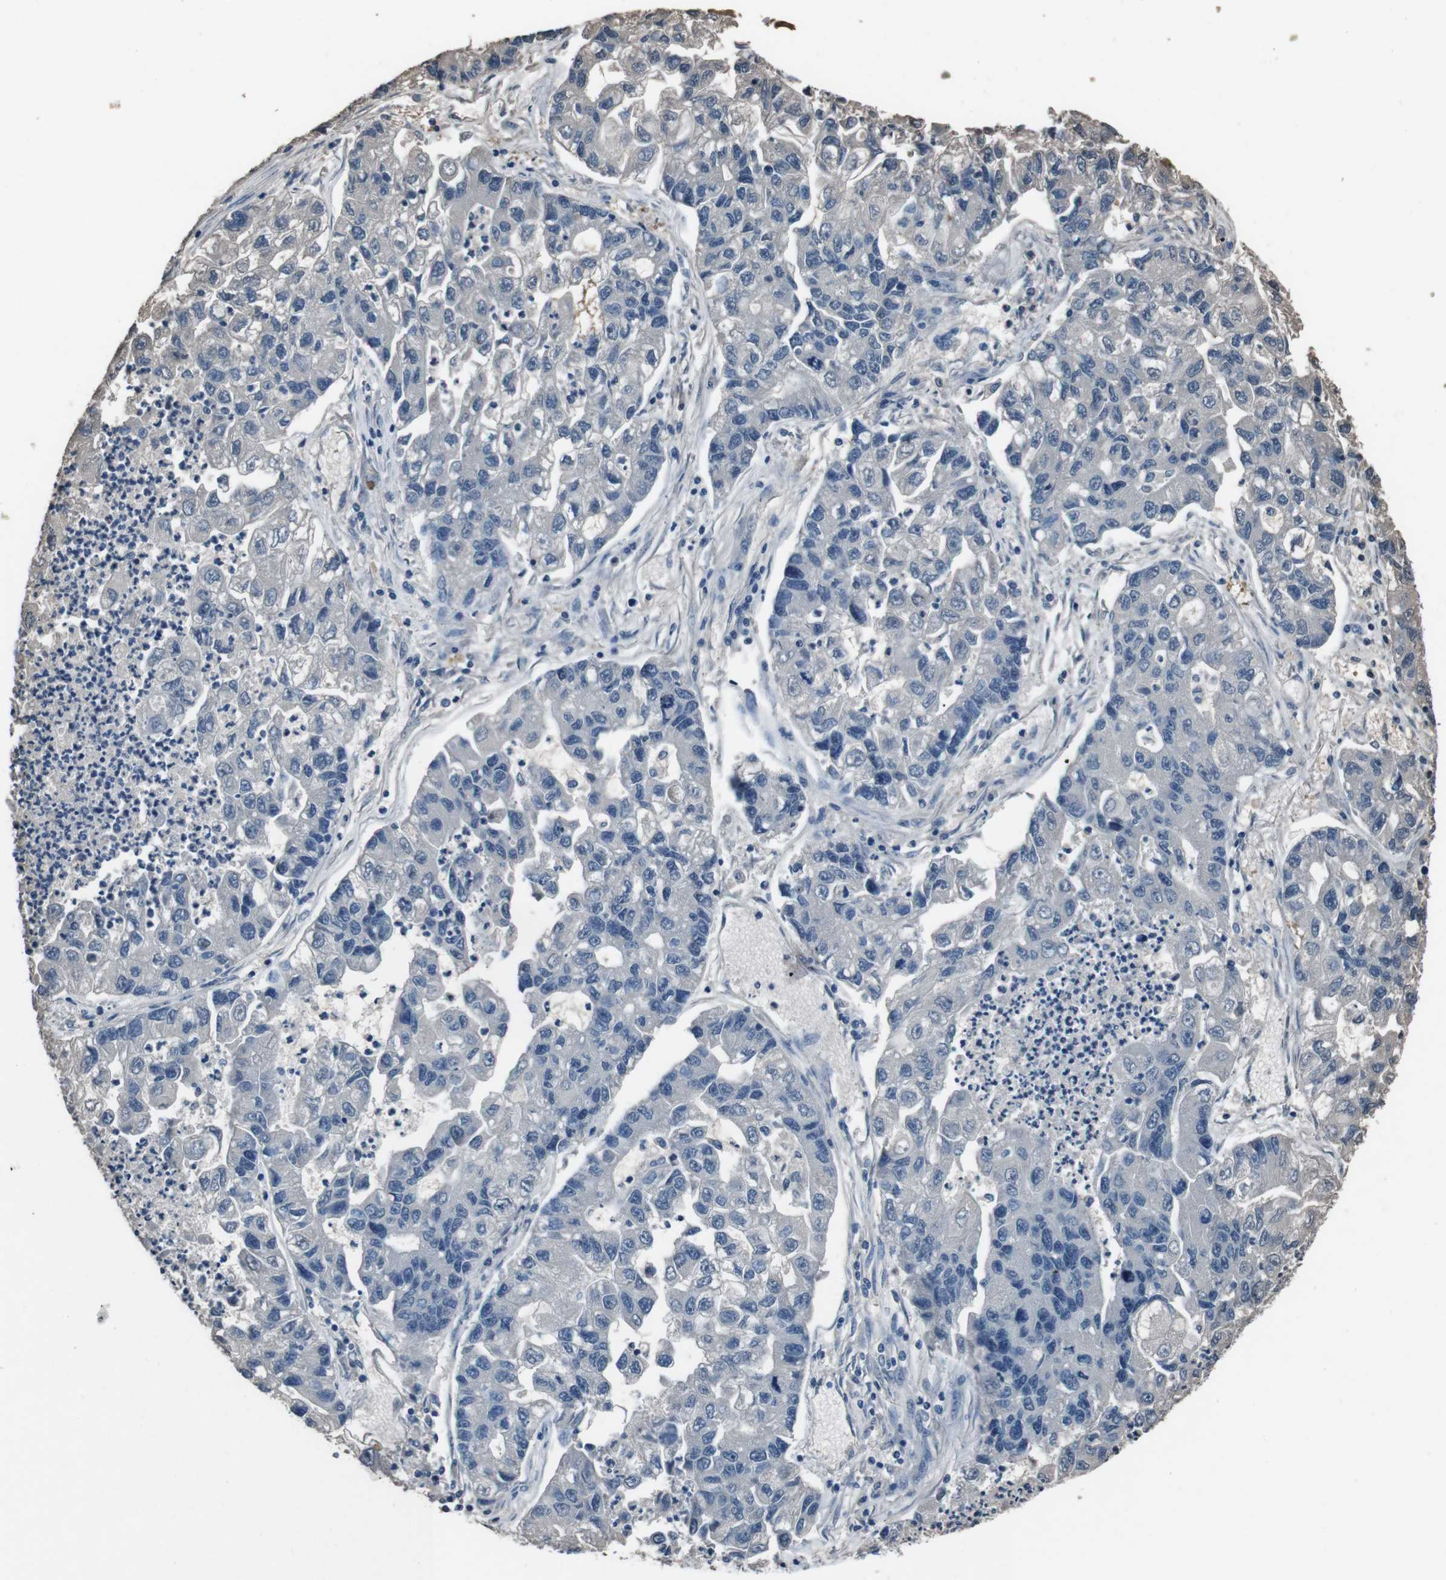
{"staining": {"intensity": "weak", "quantity": "<25%", "location": "cytoplasmic/membranous"}, "tissue": "lung cancer", "cell_type": "Tumor cells", "image_type": "cancer", "snomed": [{"axis": "morphology", "description": "Adenocarcinoma, NOS"}, {"axis": "topography", "description": "Lung"}], "caption": "An immunohistochemistry (IHC) micrograph of lung adenocarcinoma is shown. There is no staining in tumor cells of lung adenocarcinoma.", "gene": "LEP", "patient": {"sex": "female", "age": 51}}